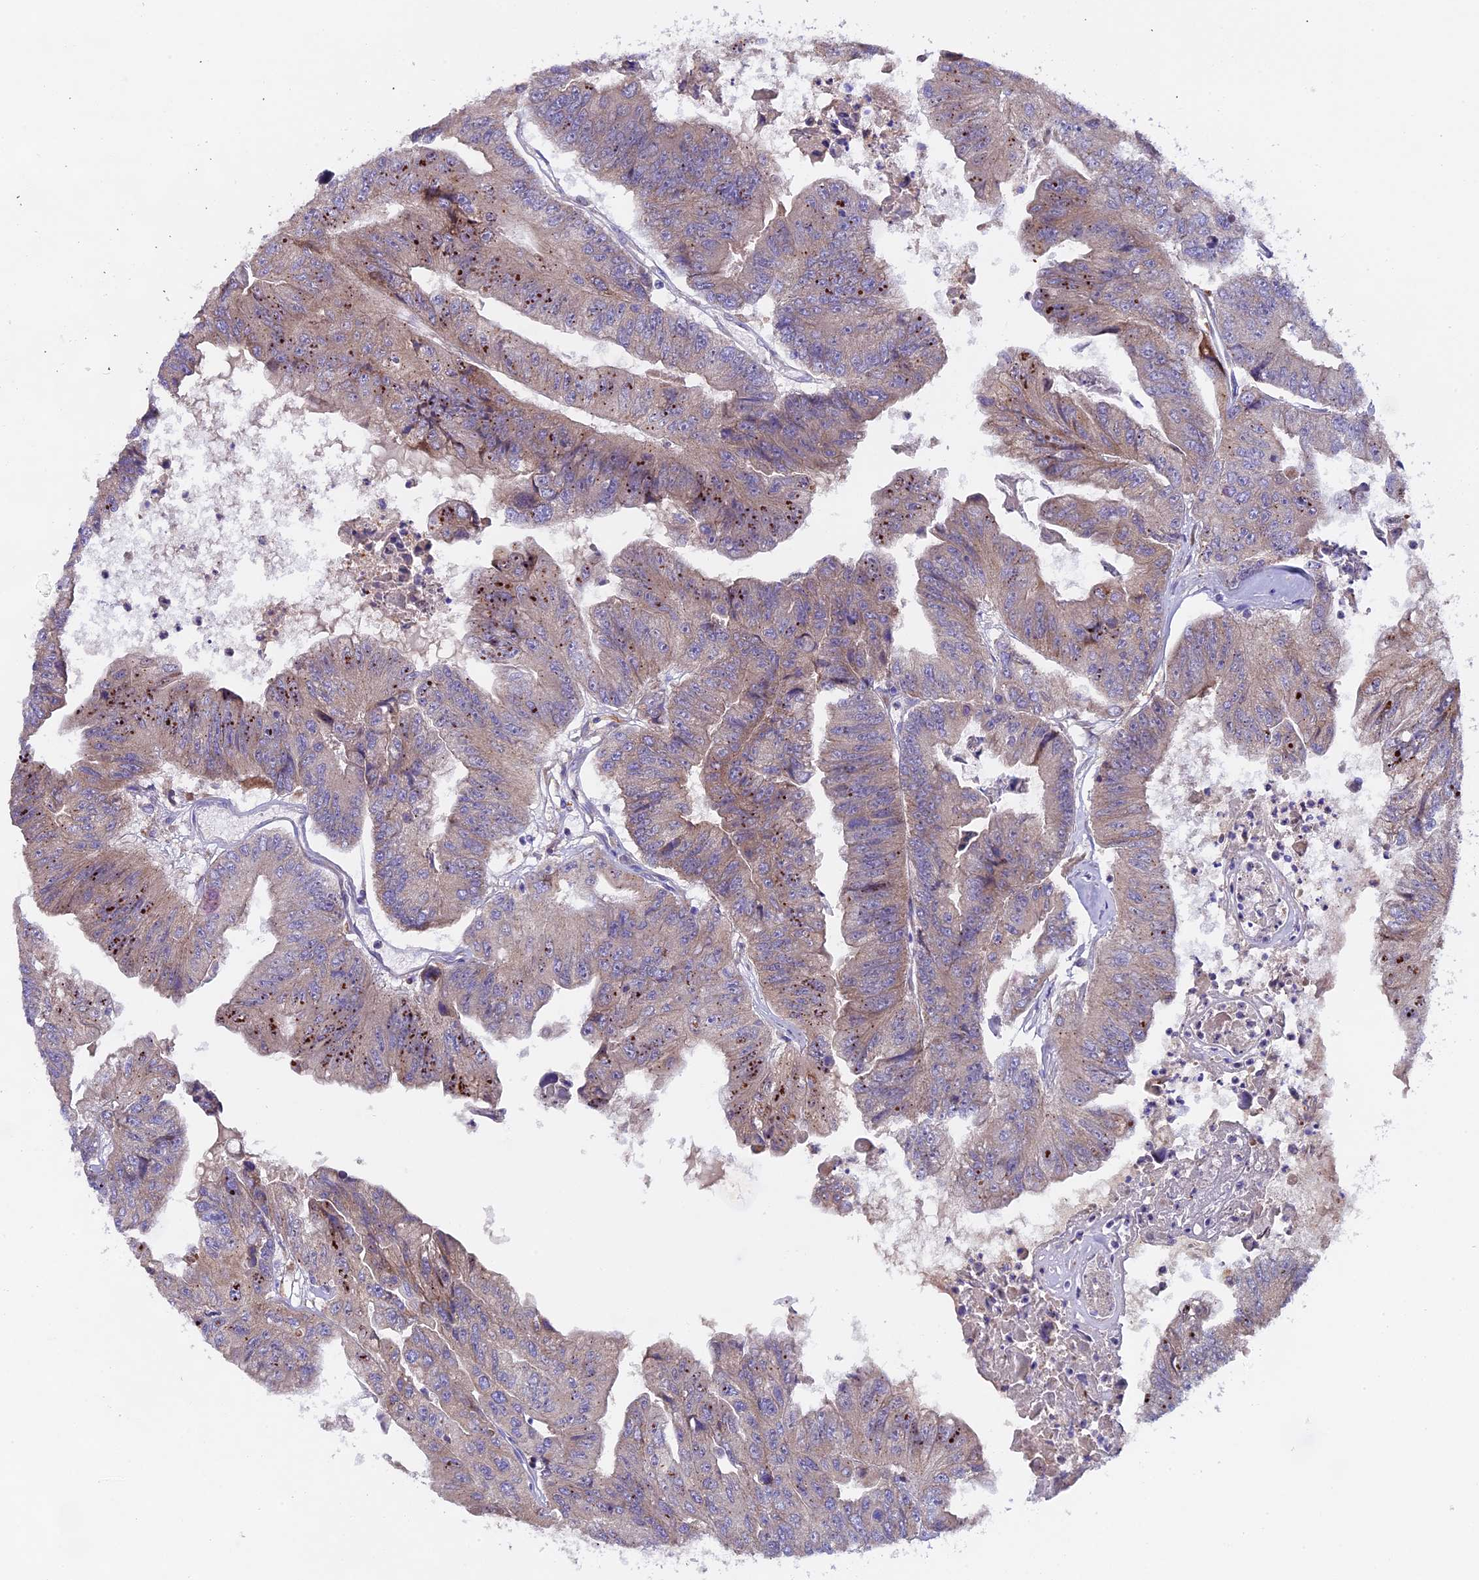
{"staining": {"intensity": "weak", "quantity": "<25%", "location": "cytoplasmic/membranous"}, "tissue": "colorectal cancer", "cell_type": "Tumor cells", "image_type": "cancer", "snomed": [{"axis": "morphology", "description": "Adenocarcinoma, NOS"}, {"axis": "topography", "description": "Colon"}], "caption": "A photomicrograph of human colorectal cancer is negative for staining in tumor cells.", "gene": "PIGU", "patient": {"sex": "female", "age": 67}}